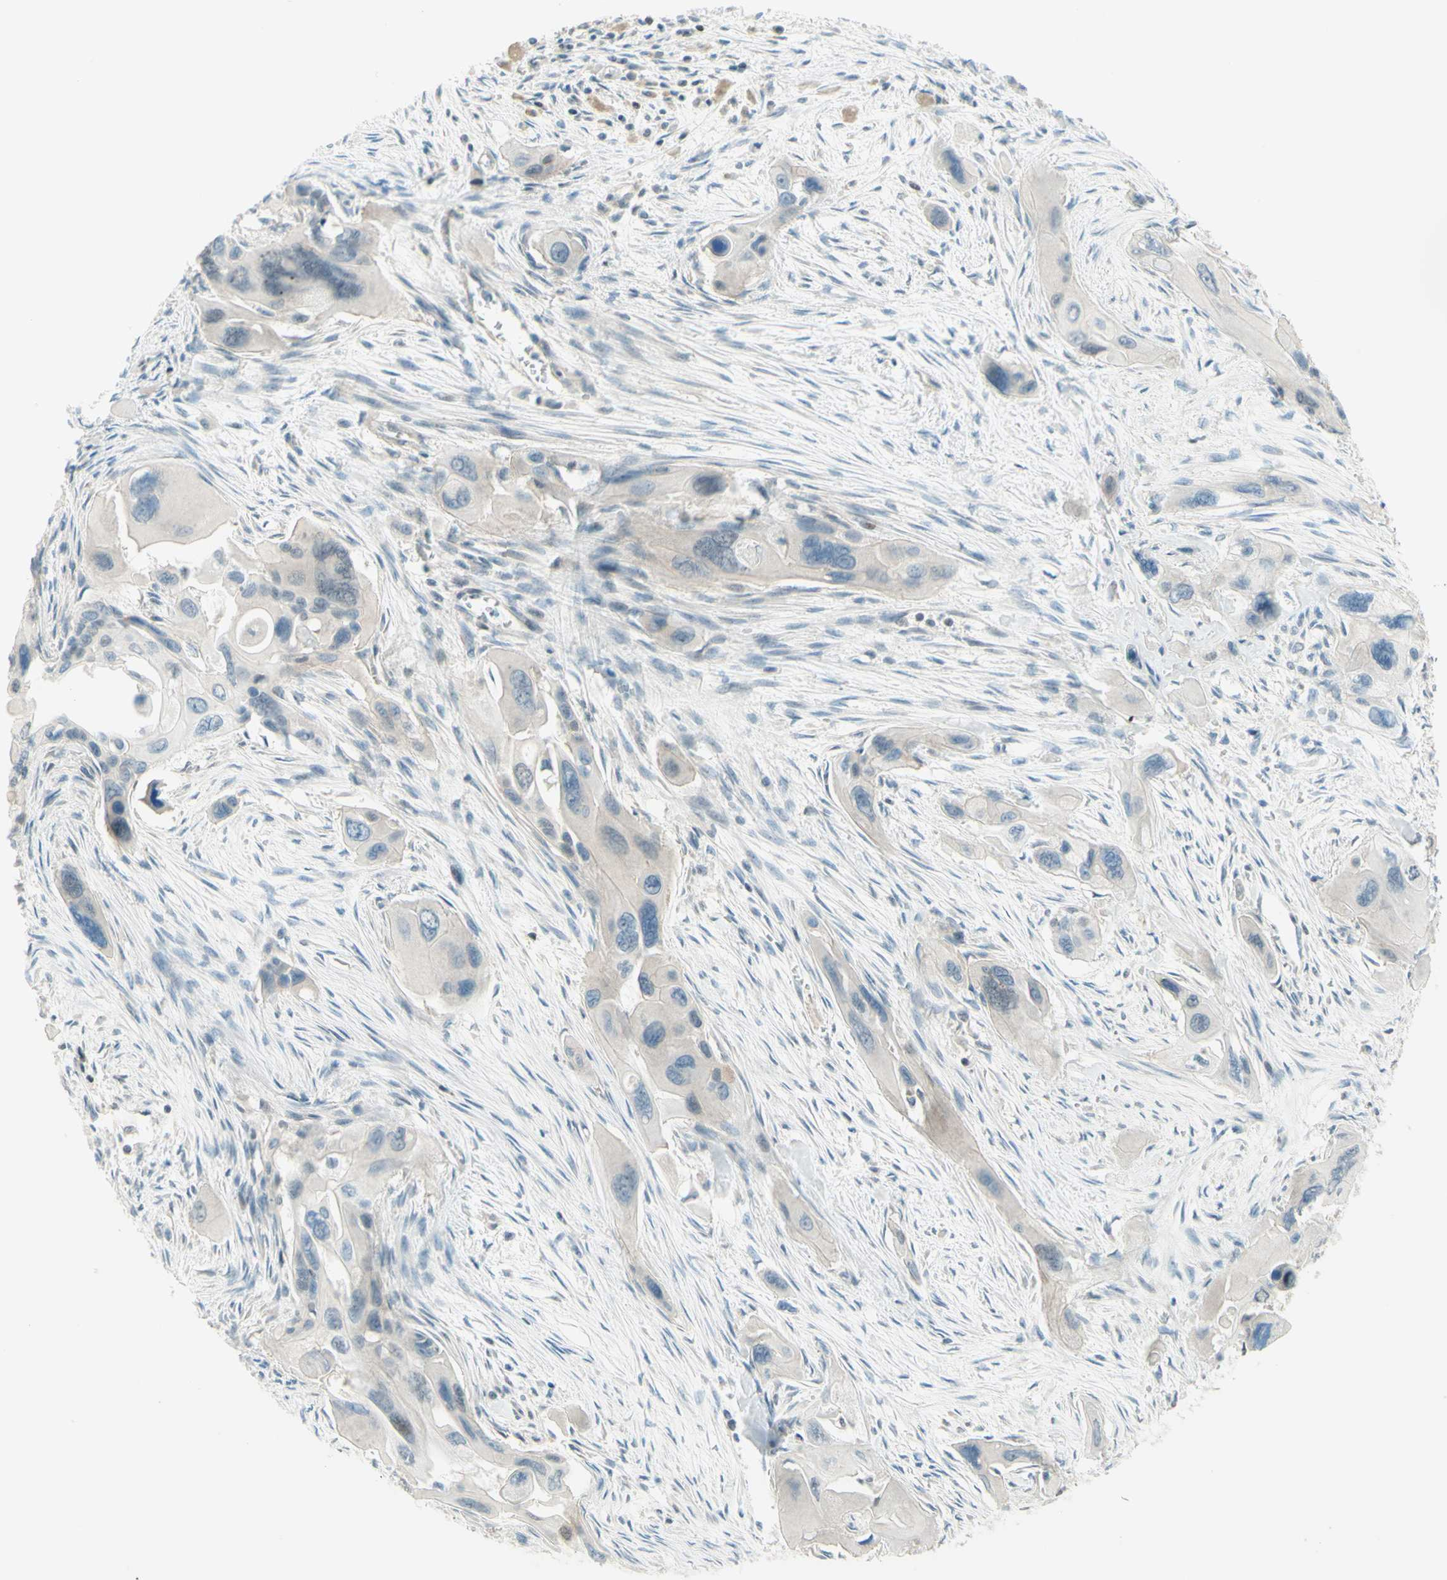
{"staining": {"intensity": "negative", "quantity": "none", "location": "none"}, "tissue": "pancreatic cancer", "cell_type": "Tumor cells", "image_type": "cancer", "snomed": [{"axis": "morphology", "description": "Adenocarcinoma, NOS"}, {"axis": "topography", "description": "Pancreas"}], "caption": "Immunohistochemistry (IHC) of human pancreatic cancer exhibits no staining in tumor cells. (Immunohistochemistry, brightfield microscopy, high magnification).", "gene": "JPH1", "patient": {"sex": "male", "age": 73}}